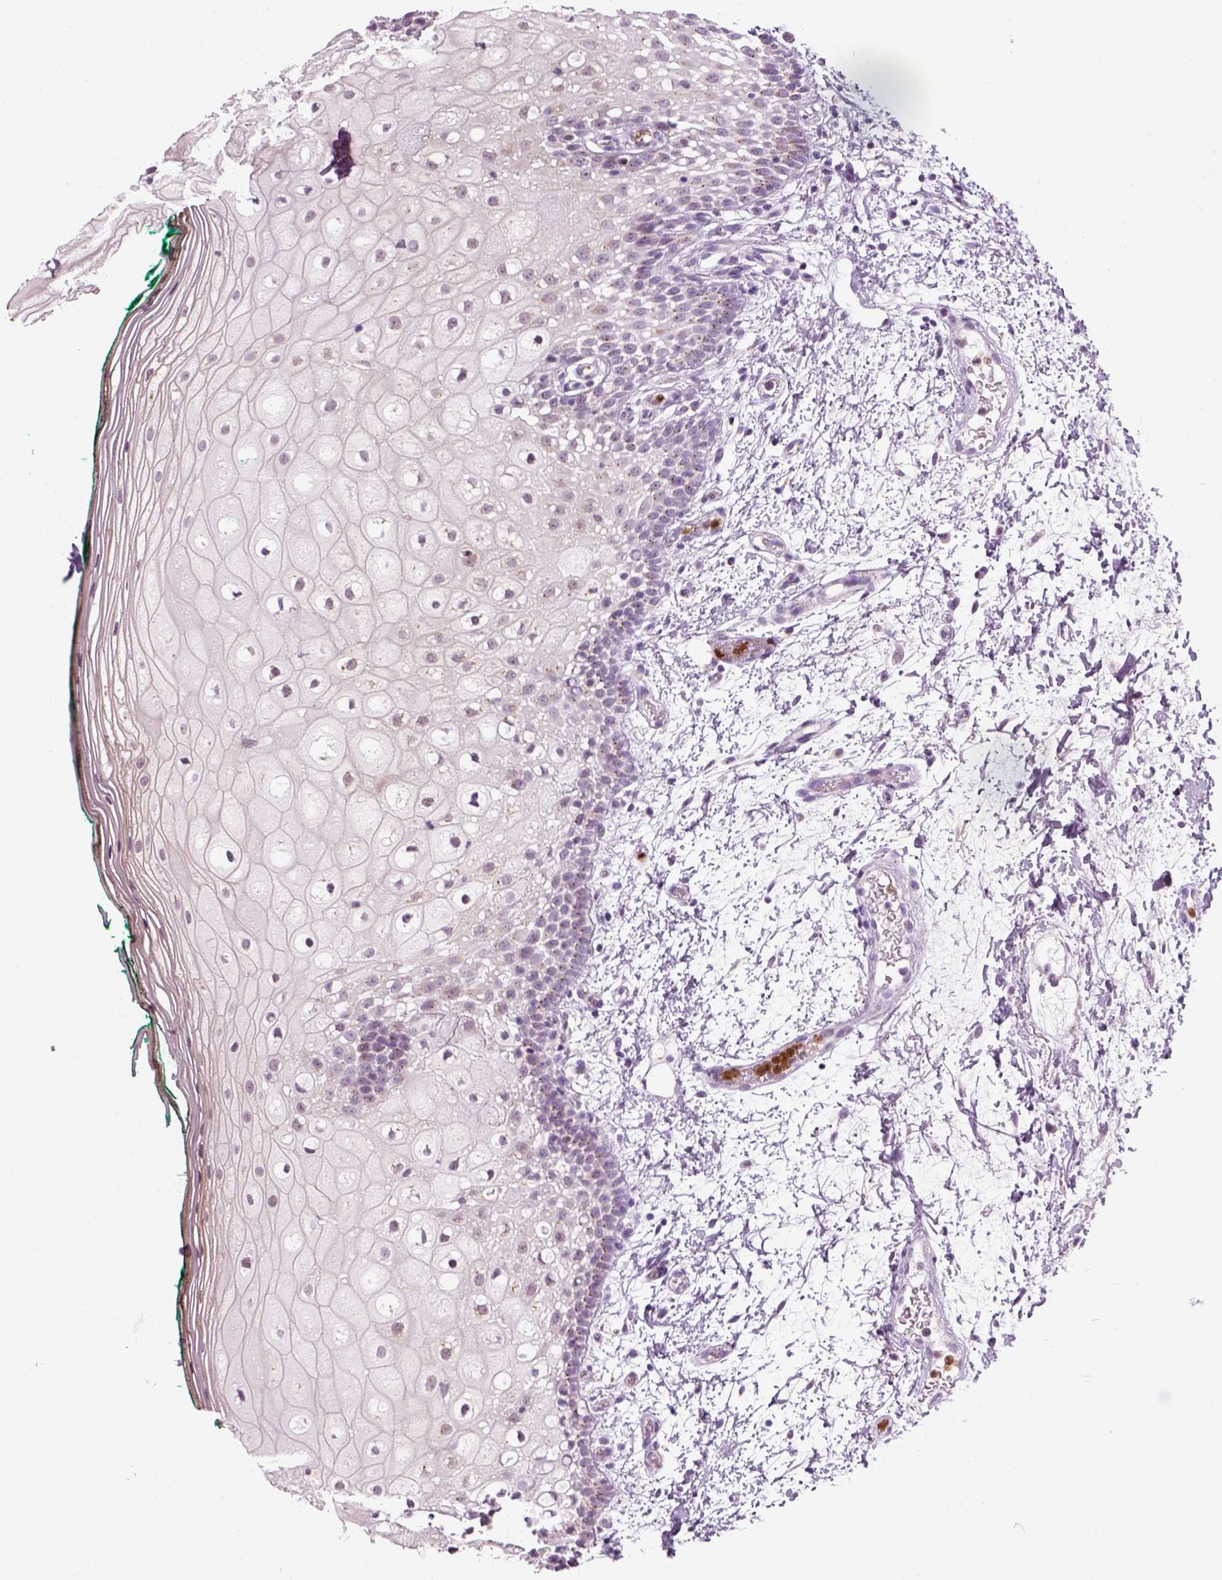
{"staining": {"intensity": "negative", "quantity": "none", "location": "none"}, "tissue": "oral mucosa", "cell_type": "Squamous epithelial cells", "image_type": "normal", "snomed": [{"axis": "morphology", "description": "Normal tissue, NOS"}, {"axis": "topography", "description": "Oral tissue"}], "caption": "Protein analysis of unremarkable oral mucosa reveals no significant expression in squamous epithelial cells.", "gene": "IL4", "patient": {"sex": "female", "age": 83}}